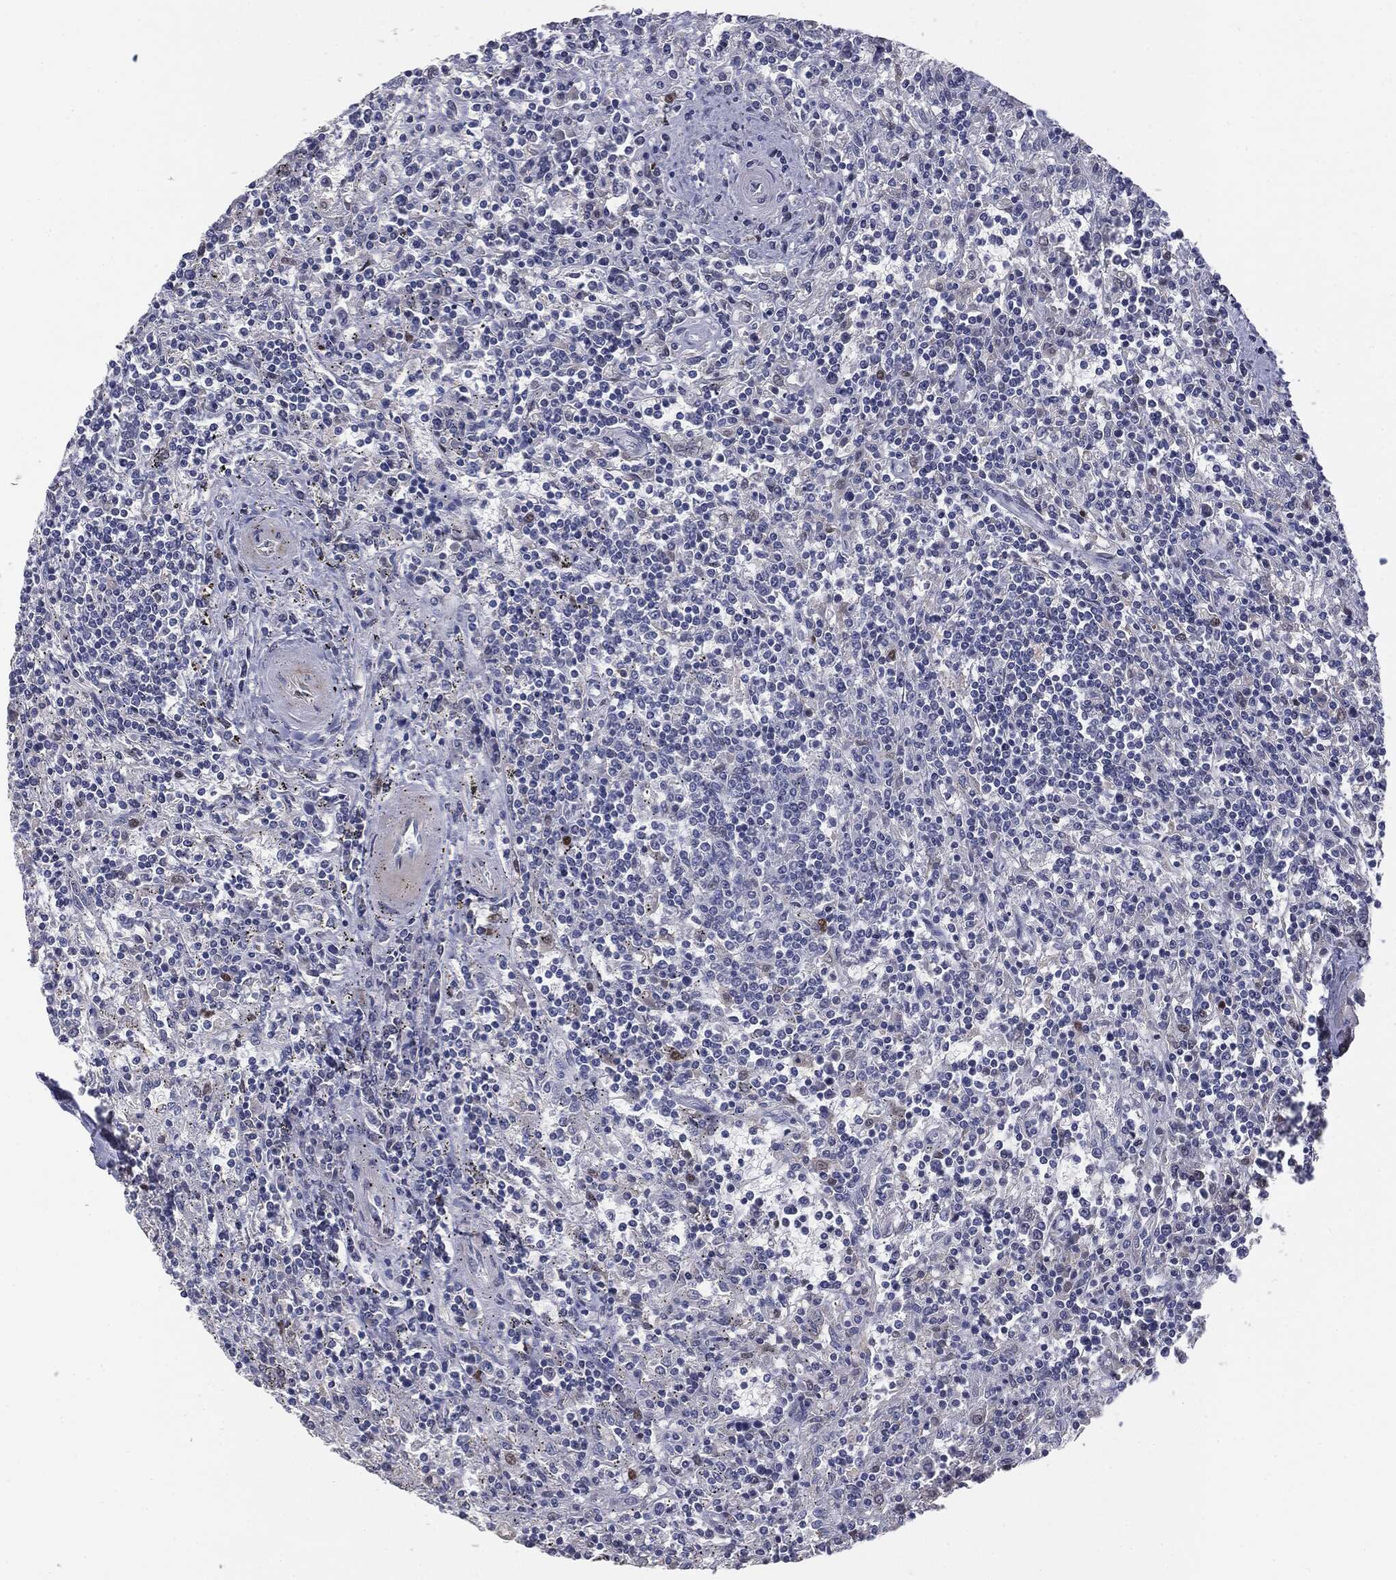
{"staining": {"intensity": "negative", "quantity": "none", "location": "none"}, "tissue": "lymphoma", "cell_type": "Tumor cells", "image_type": "cancer", "snomed": [{"axis": "morphology", "description": "Malignant lymphoma, non-Hodgkin's type, Low grade"}, {"axis": "topography", "description": "Spleen"}], "caption": "The histopathology image reveals no staining of tumor cells in malignant lymphoma, non-Hodgkin's type (low-grade).", "gene": "MUC1", "patient": {"sex": "male", "age": 62}}